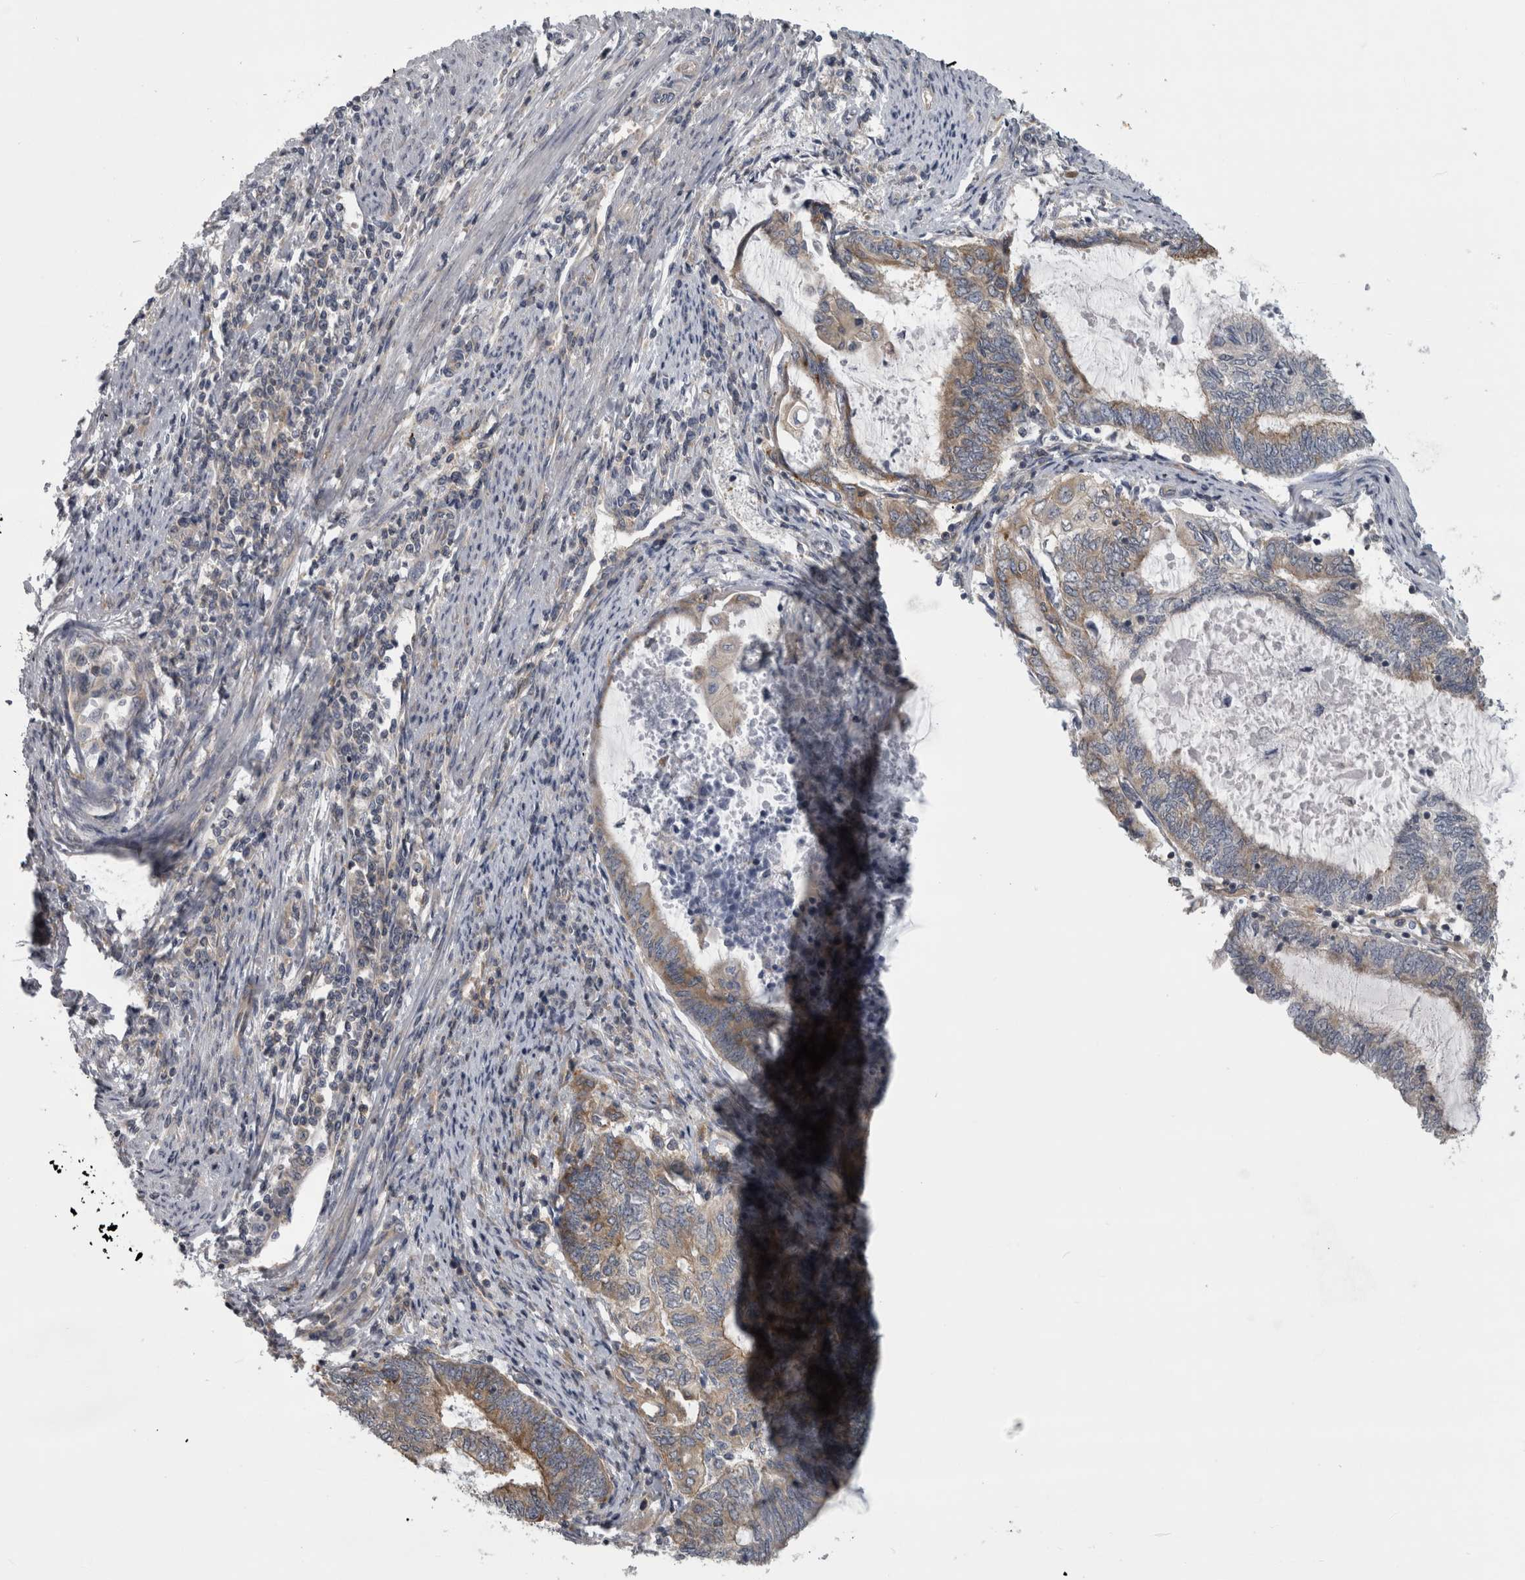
{"staining": {"intensity": "moderate", "quantity": "<25%", "location": "cytoplasmic/membranous"}, "tissue": "endometrial cancer", "cell_type": "Tumor cells", "image_type": "cancer", "snomed": [{"axis": "morphology", "description": "Adenocarcinoma, NOS"}, {"axis": "topography", "description": "Uterus"}, {"axis": "topography", "description": "Endometrium"}], "caption": "DAB (3,3'-diaminobenzidine) immunohistochemical staining of adenocarcinoma (endometrial) exhibits moderate cytoplasmic/membranous protein expression in about <25% of tumor cells.", "gene": "PRRC2C", "patient": {"sex": "female", "age": 70}}